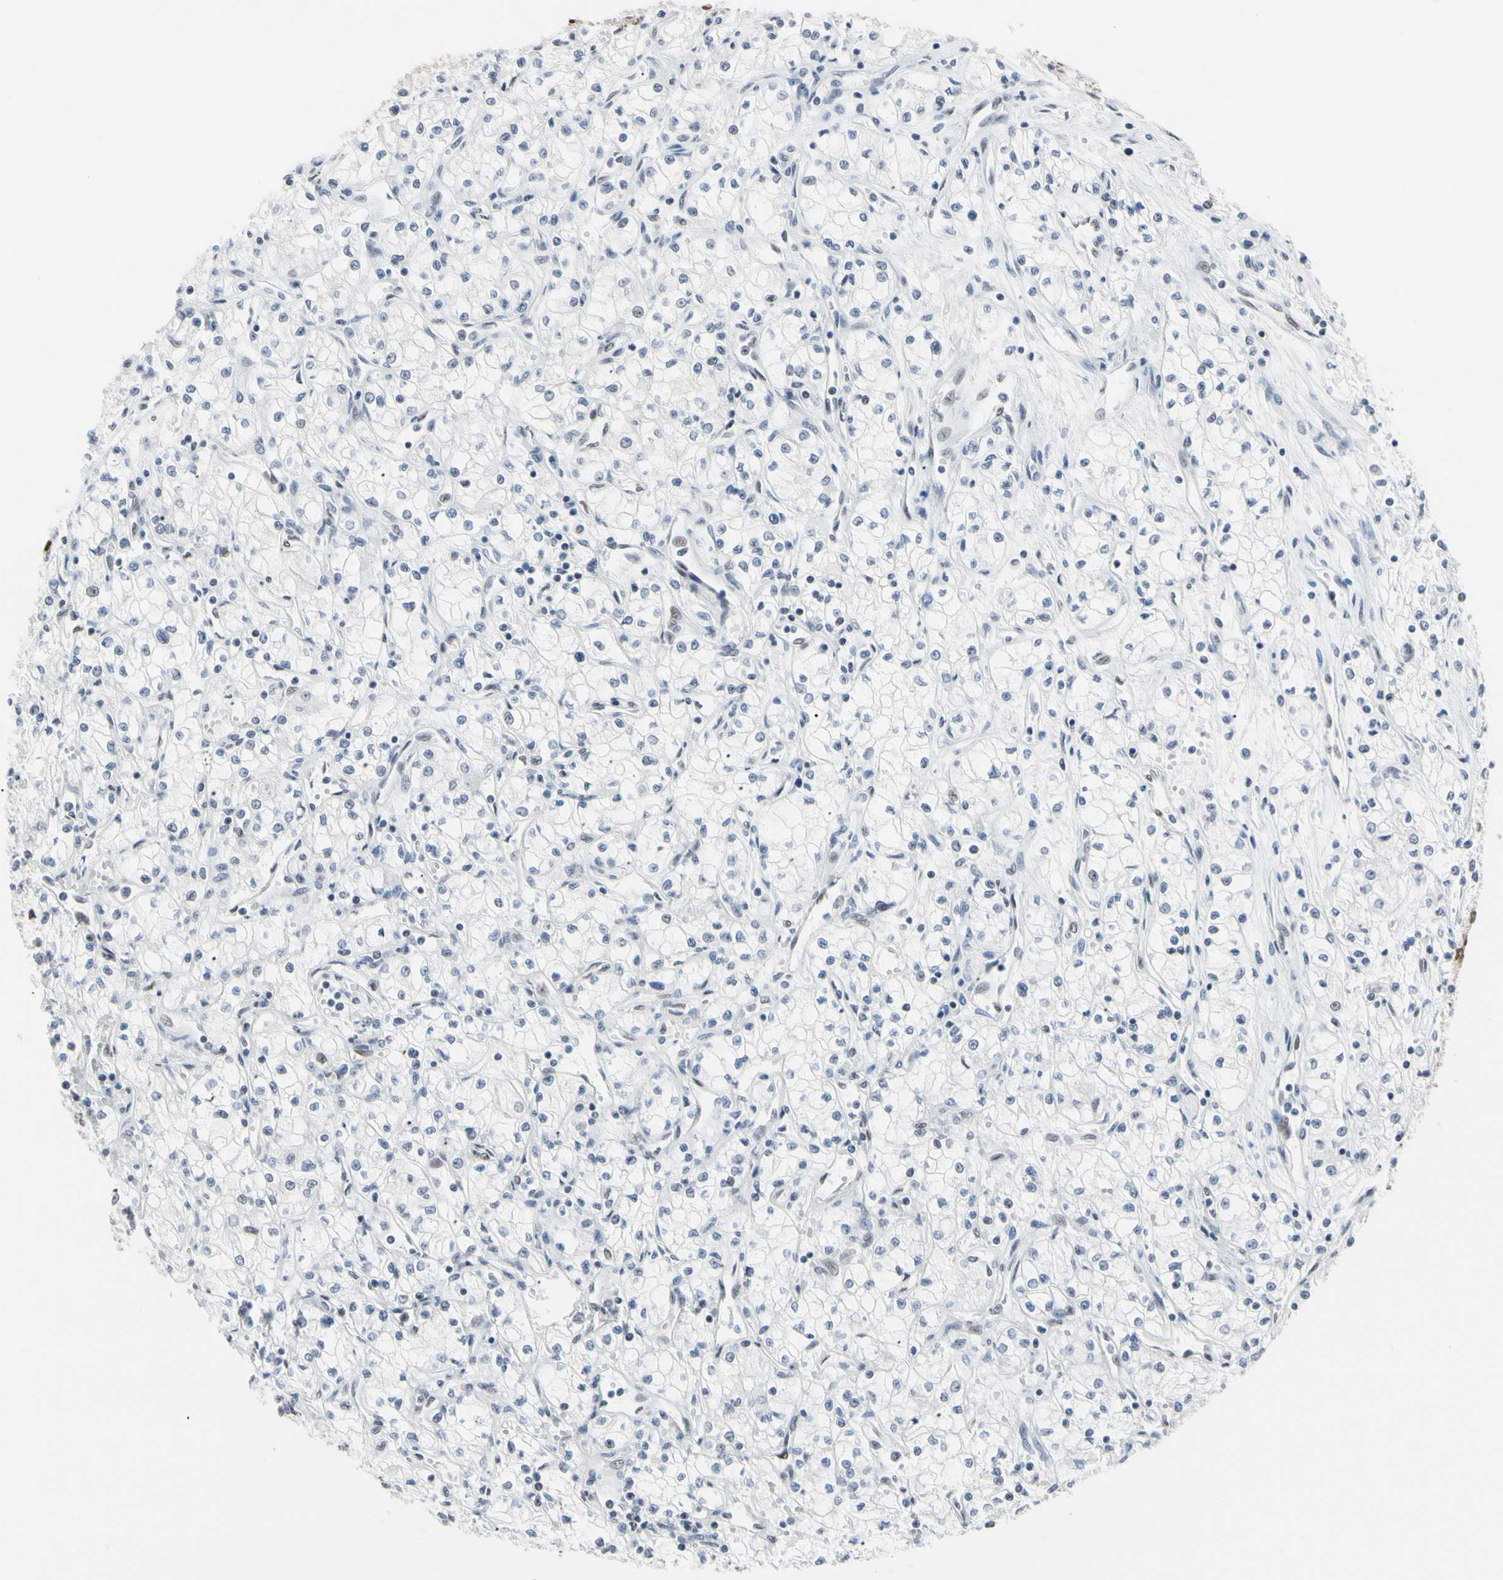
{"staining": {"intensity": "moderate", "quantity": "<25%", "location": "nuclear"}, "tissue": "renal cancer", "cell_type": "Tumor cells", "image_type": "cancer", "snomed": [{"axis": "morphology", "description": "Normal tissue, NOS"}, {"axis": "morphology", "description": "Adenocarcinoma, NOS"}, {"axis": "topography", "description": "Kidney"}], "caption": "Immunohistochemical staining of human adenocarcinoma (renal) shows low levels of moderate nuclear staining in about <25% of tumor cells. (IHC, brightfield microscopy, high magnification).", "gene": "FAM98B", "patient": {"sex": "male", "age": 59}}